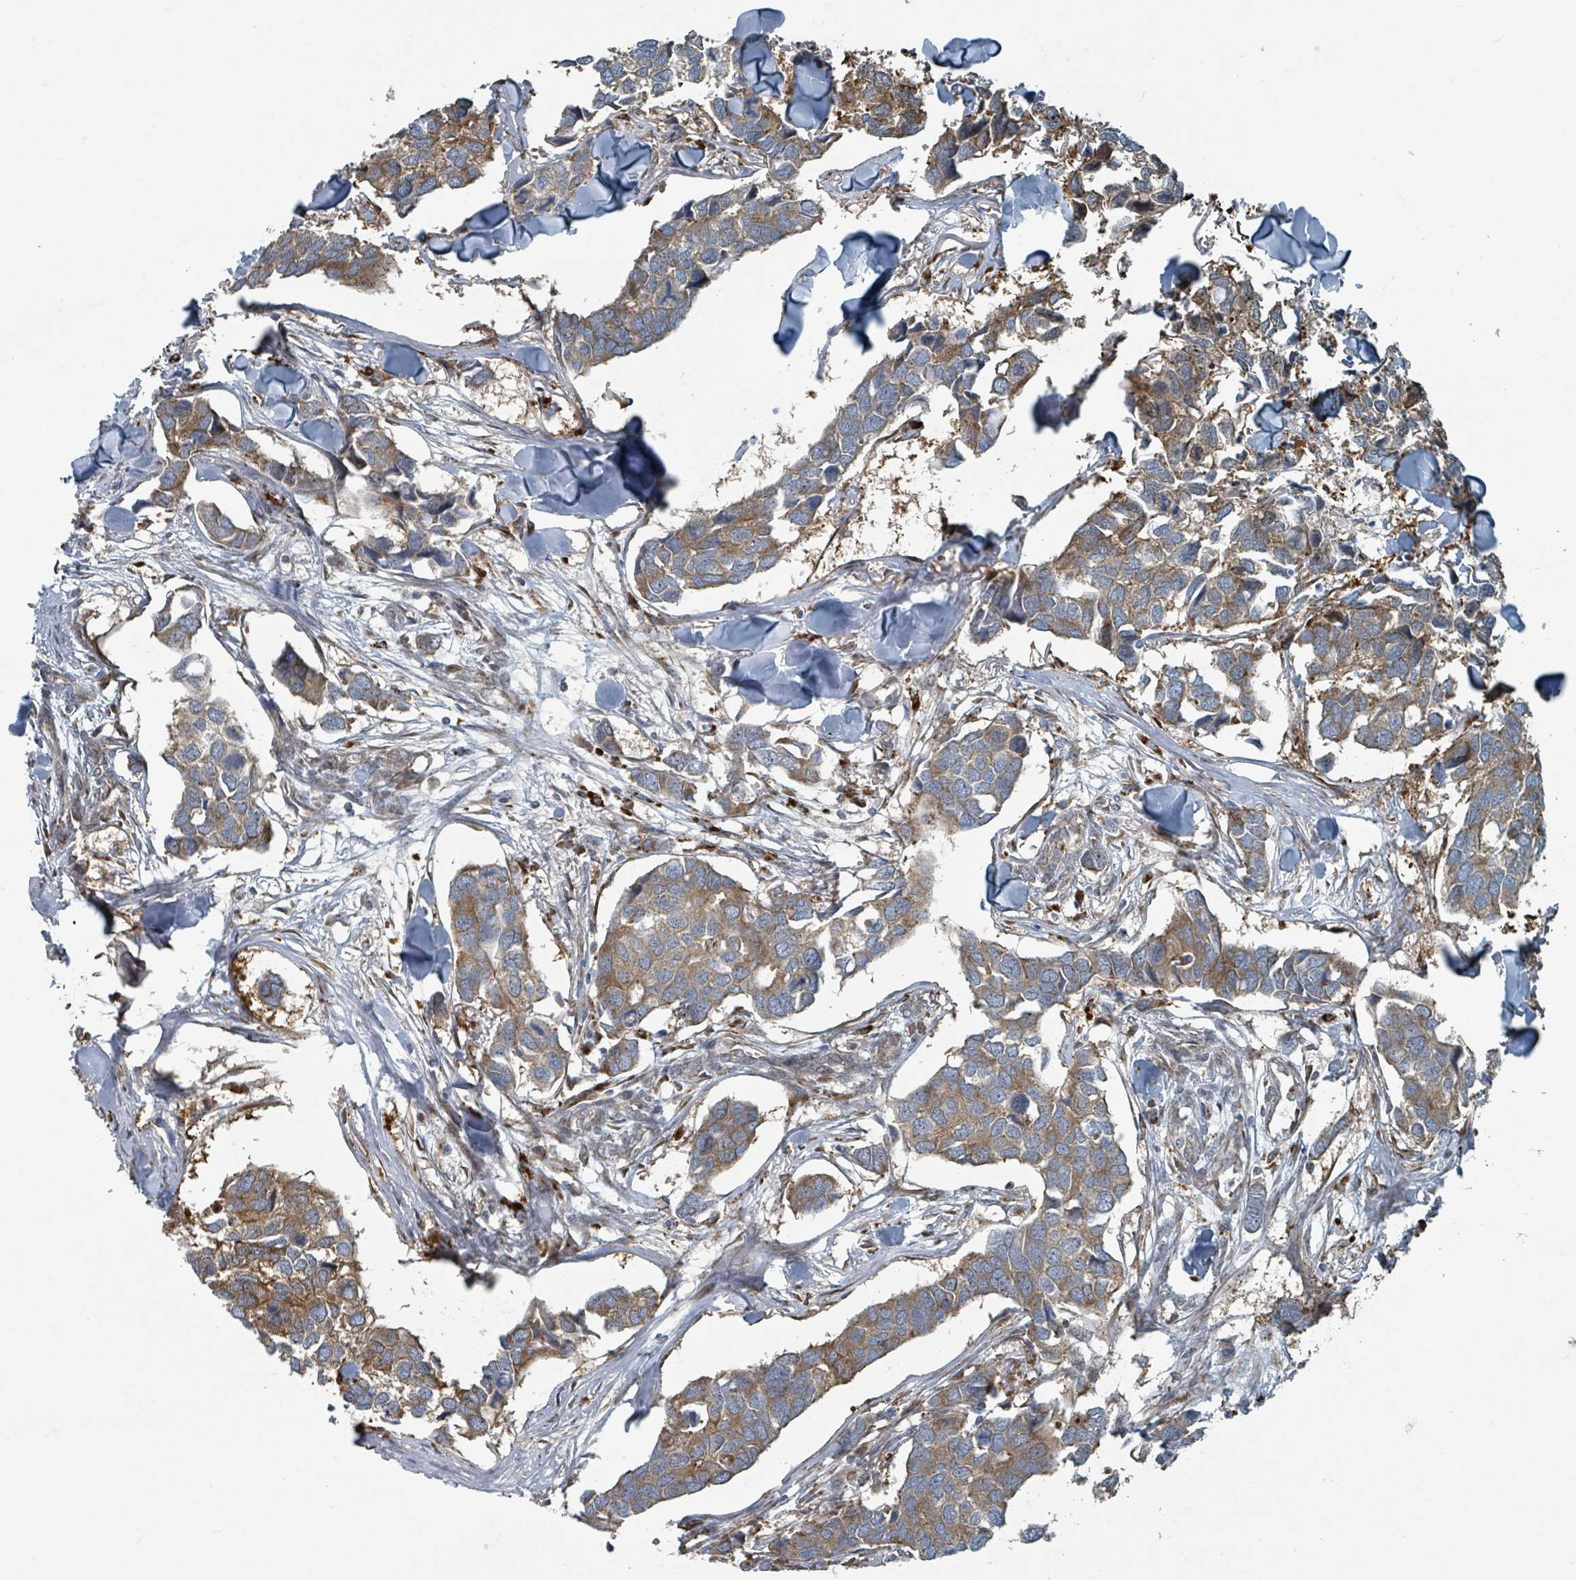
{"staining": {"intensity": "moderate", "quantity": ">75%", "location": "cytoplasmic/membranous"}, "tissue": "breast cancer", "cell_type": "Tumor cells", "image_type": "cancer", "snomed": [{"axis": "morphology", "description": "Duct carcinoma"}, {"axis": "topography", "description": "Breast"}], "caption": "About >75% of tumor cells in breast invasive ductal carcinoma exhibit moderate cytoplasmic/membranous protein positivity as visualized by brown immunohistochemical staining.", "gene": "RHPN2", "patient": {"sex": "female", "age": 83}}